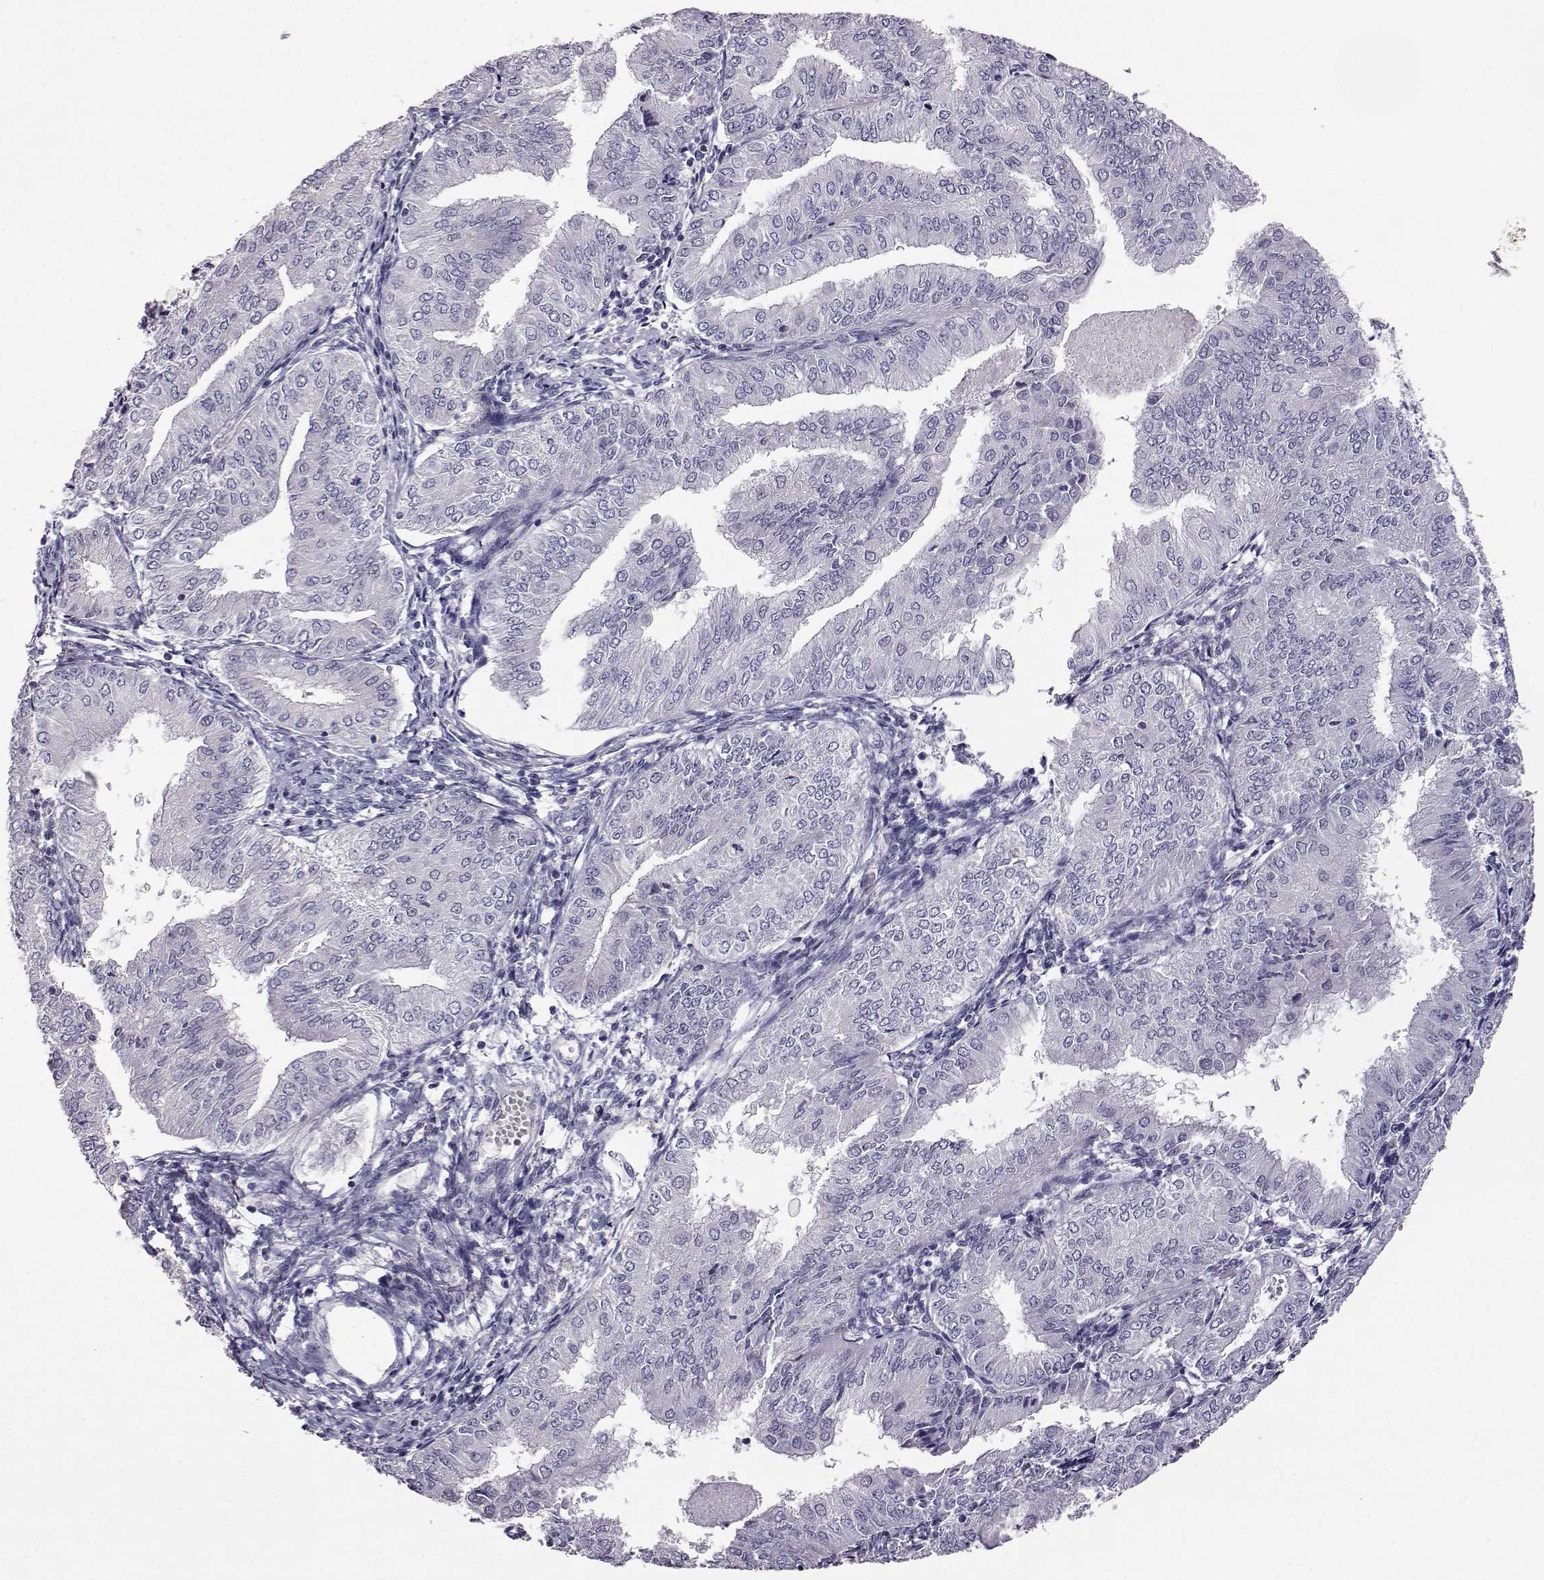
{"staining": {"intensity": "negative", "quantity": "none", "location": "none"}, "tissue": "endometrial cancer", "cell_type": "Tumor cells", "image_type": "cancer", "snomed": [{"axis": "morphology", "description": "Adenocarcinoma, NOS"}, {"axis": "topography", "description": "Endometrium"}], "caption": "Immunohistochemistry image of human endometrial cancer (adenocarcinoma) stained for a protein (brown), which reveals no staining in tumor cells.", "gene": "AKR1B1", "patient": {"sex": "female", "age": 53}}